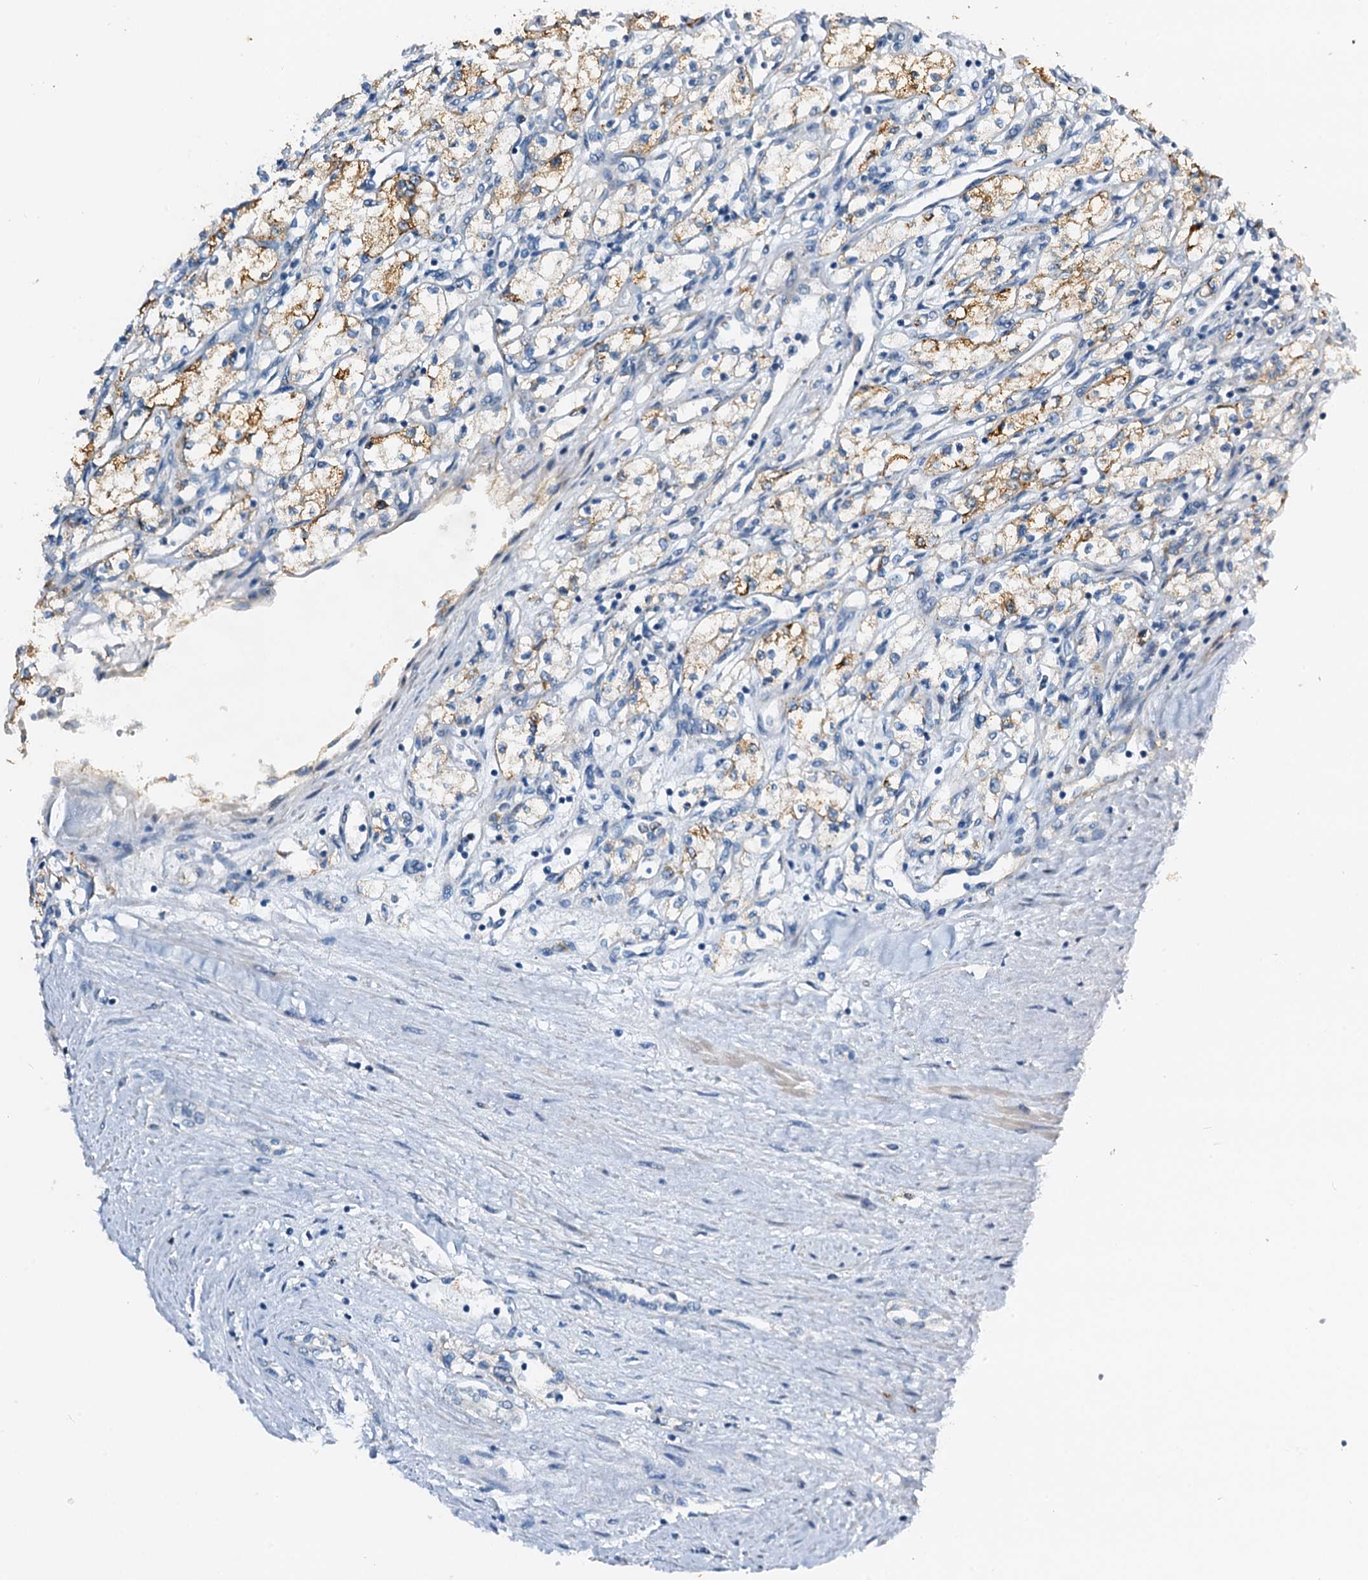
{"staining": {"intensity": "moderate", "quantity": "25%-75%", "location": "cytoplasmic/membranous"}, "tissue": "renal cancer", "cell_type": "Tumor cells", "image_type": "cancer", "snomed": [{"axis": "morphology", "description": "Adenocarcinoma, NOS"}, {"axis": "topography", "description": "Kidney"}], "caption": "Human renal adenocarcinoma stained with a protein marker exhibits moderate staining in tumor cells.", "gene": "ZNF606", "patient": {"sex": "male", "age": 59}}